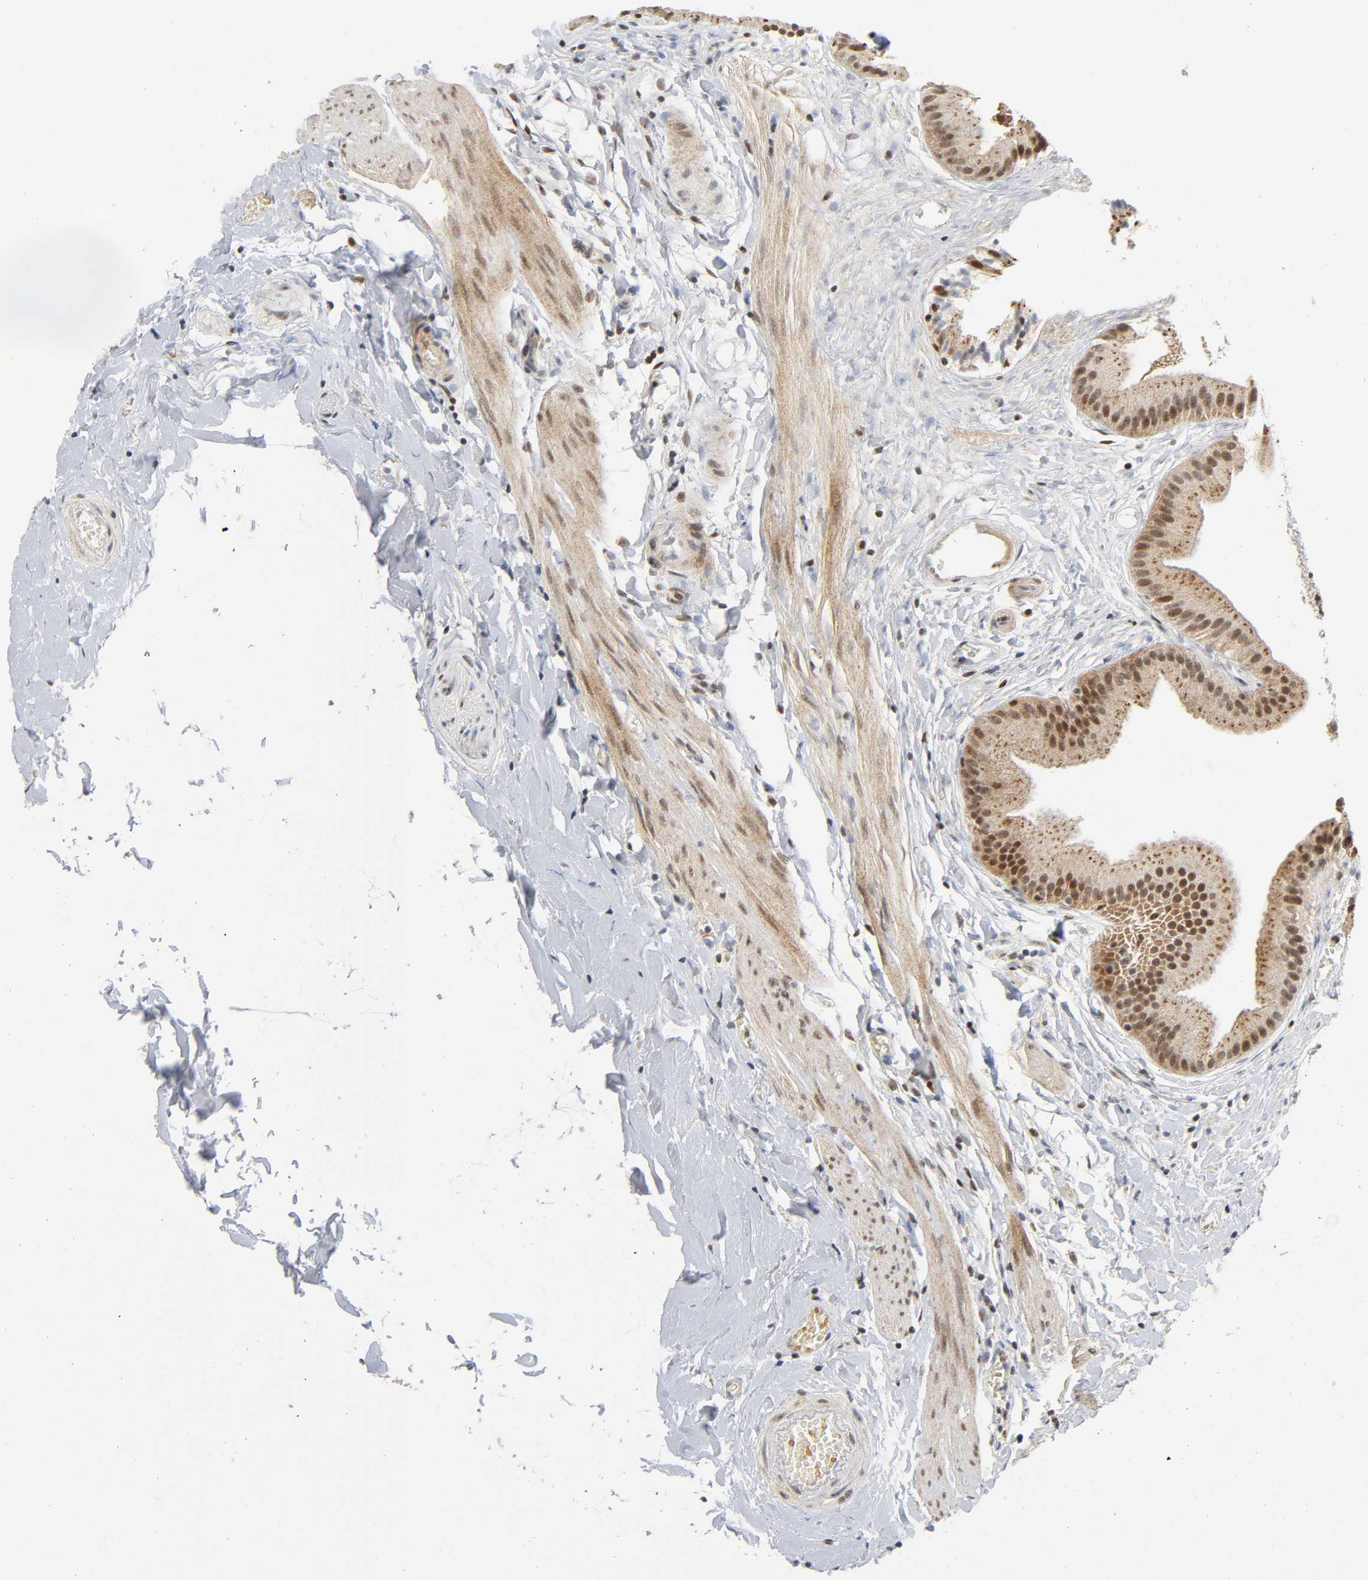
{"staining": {"intensity": "moderate", "quantity": ">75%", "location": "cytoplasmic/membranous,nuclear"}, "tissue": "gallbladder", "cell_type": "Glandular cells", "image_type": "normal", "snomed": [{"axis": "morphology", "description": "Normal tissue, NOS"}, {"axis": "topography", "description": "Gallbladder"}], "caption": "Immunohistochemical staining of unremarkable gallbladder exhibits moderate cytoplasmic/membranous,nuclear protein positivity in approximately >75% of glandular cells.", "gene": "KAT2B", "patient": {"sex": "female", "age": 63}}